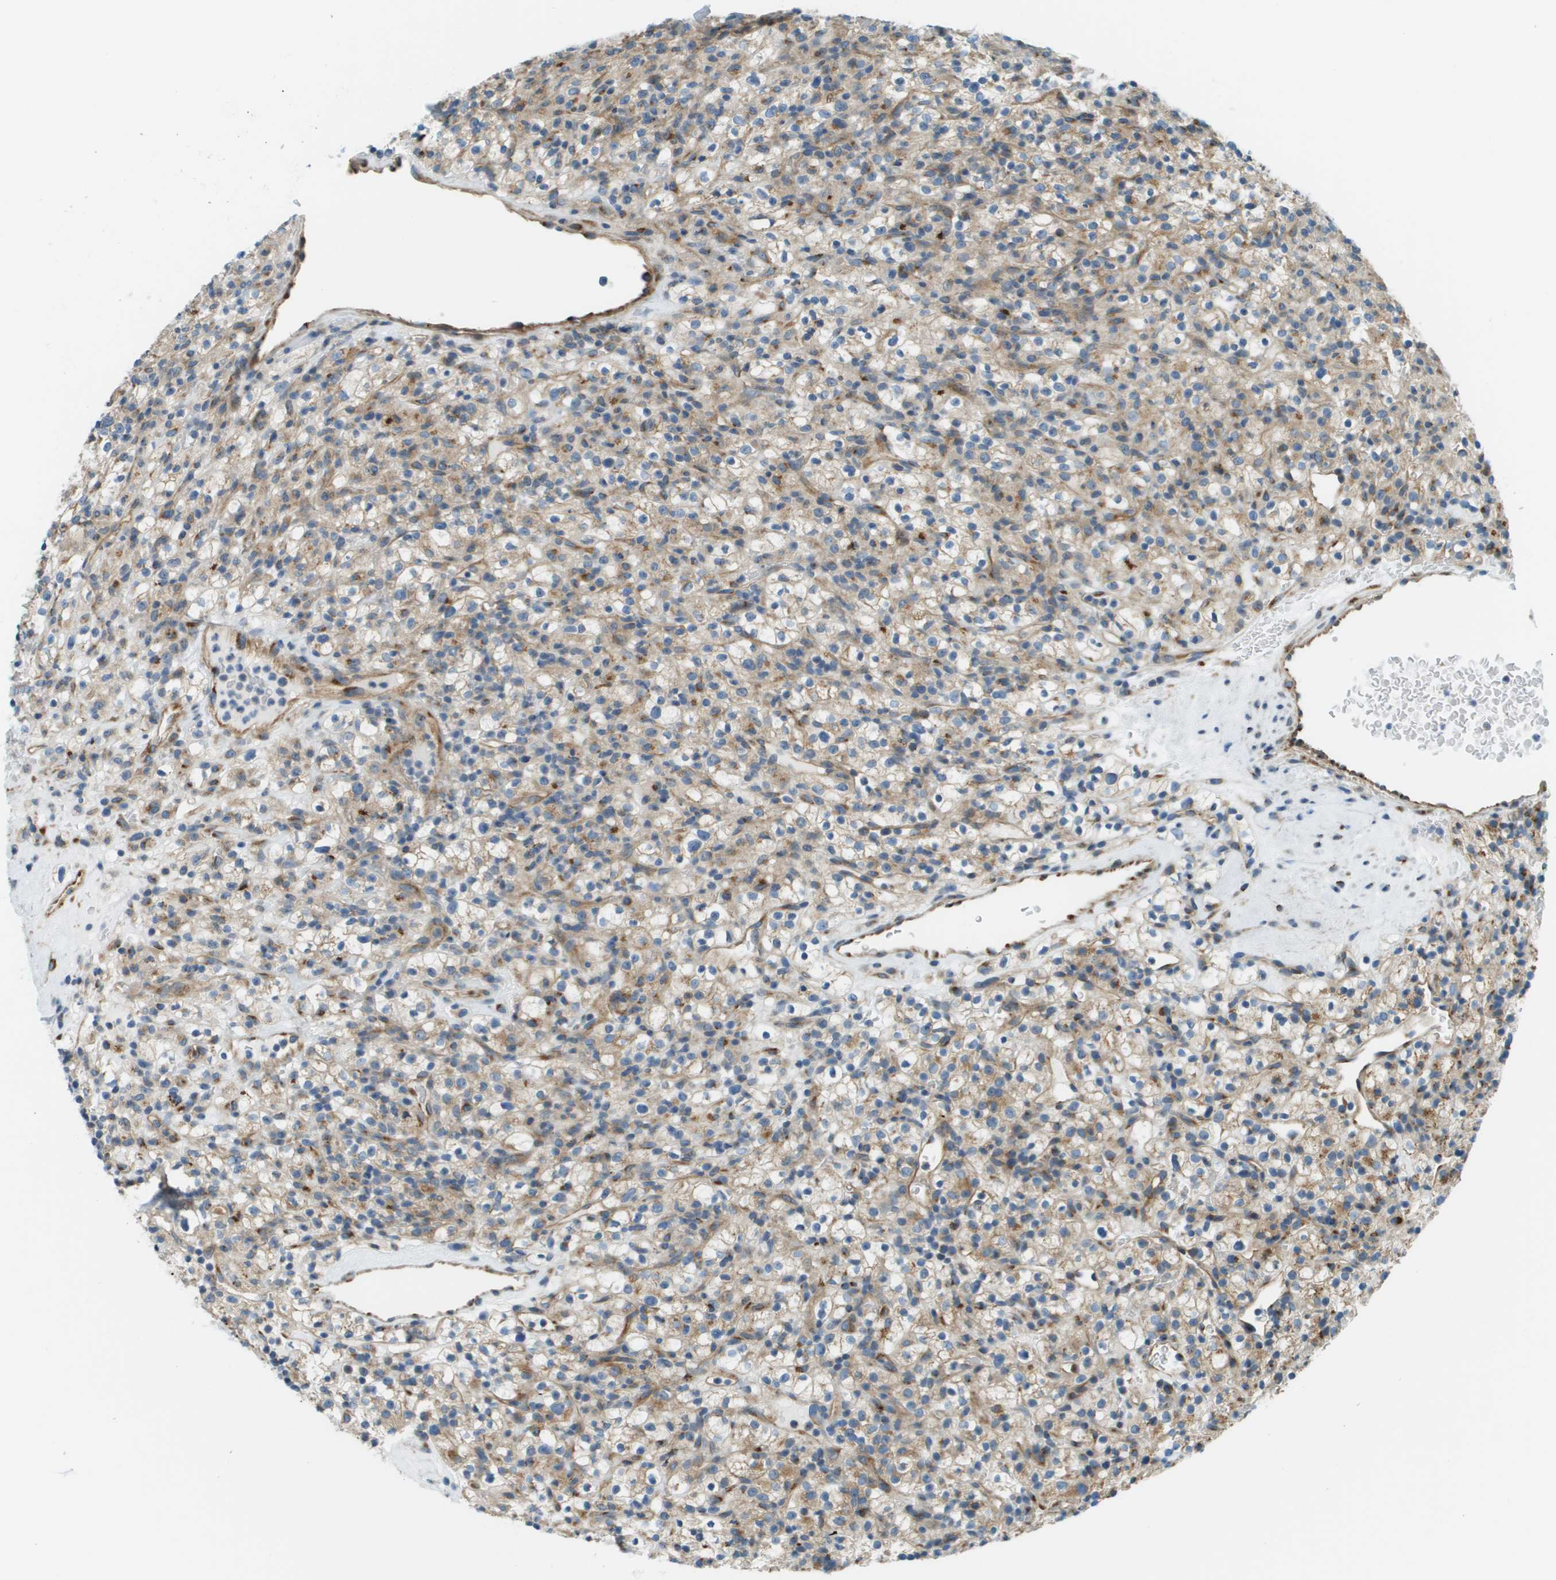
{"staining": {"intensity": "moderate", "quantity": ">75%", "location": "cytoplasmic/membranous"}, "tissue": "renal cancer", "cell_type": "Tumor cells", "image_type": "cancer", "snomed": [{"axis": "morphology", "description": "Normal tissue, NOS"}, {"axis": "morphology", "description": "Adenocarcinoma, NOS"}, {"axis": "topography", "description": "Kidney"}], "caption": "A medium amount of moderate cytoplasmic/membranous positivity is identified in approximately >75% of tumor cells in adenocarcinoma (renal) tissue.", "gene": "ACBD3", "patient": {"sex": "female", "age": 72}}